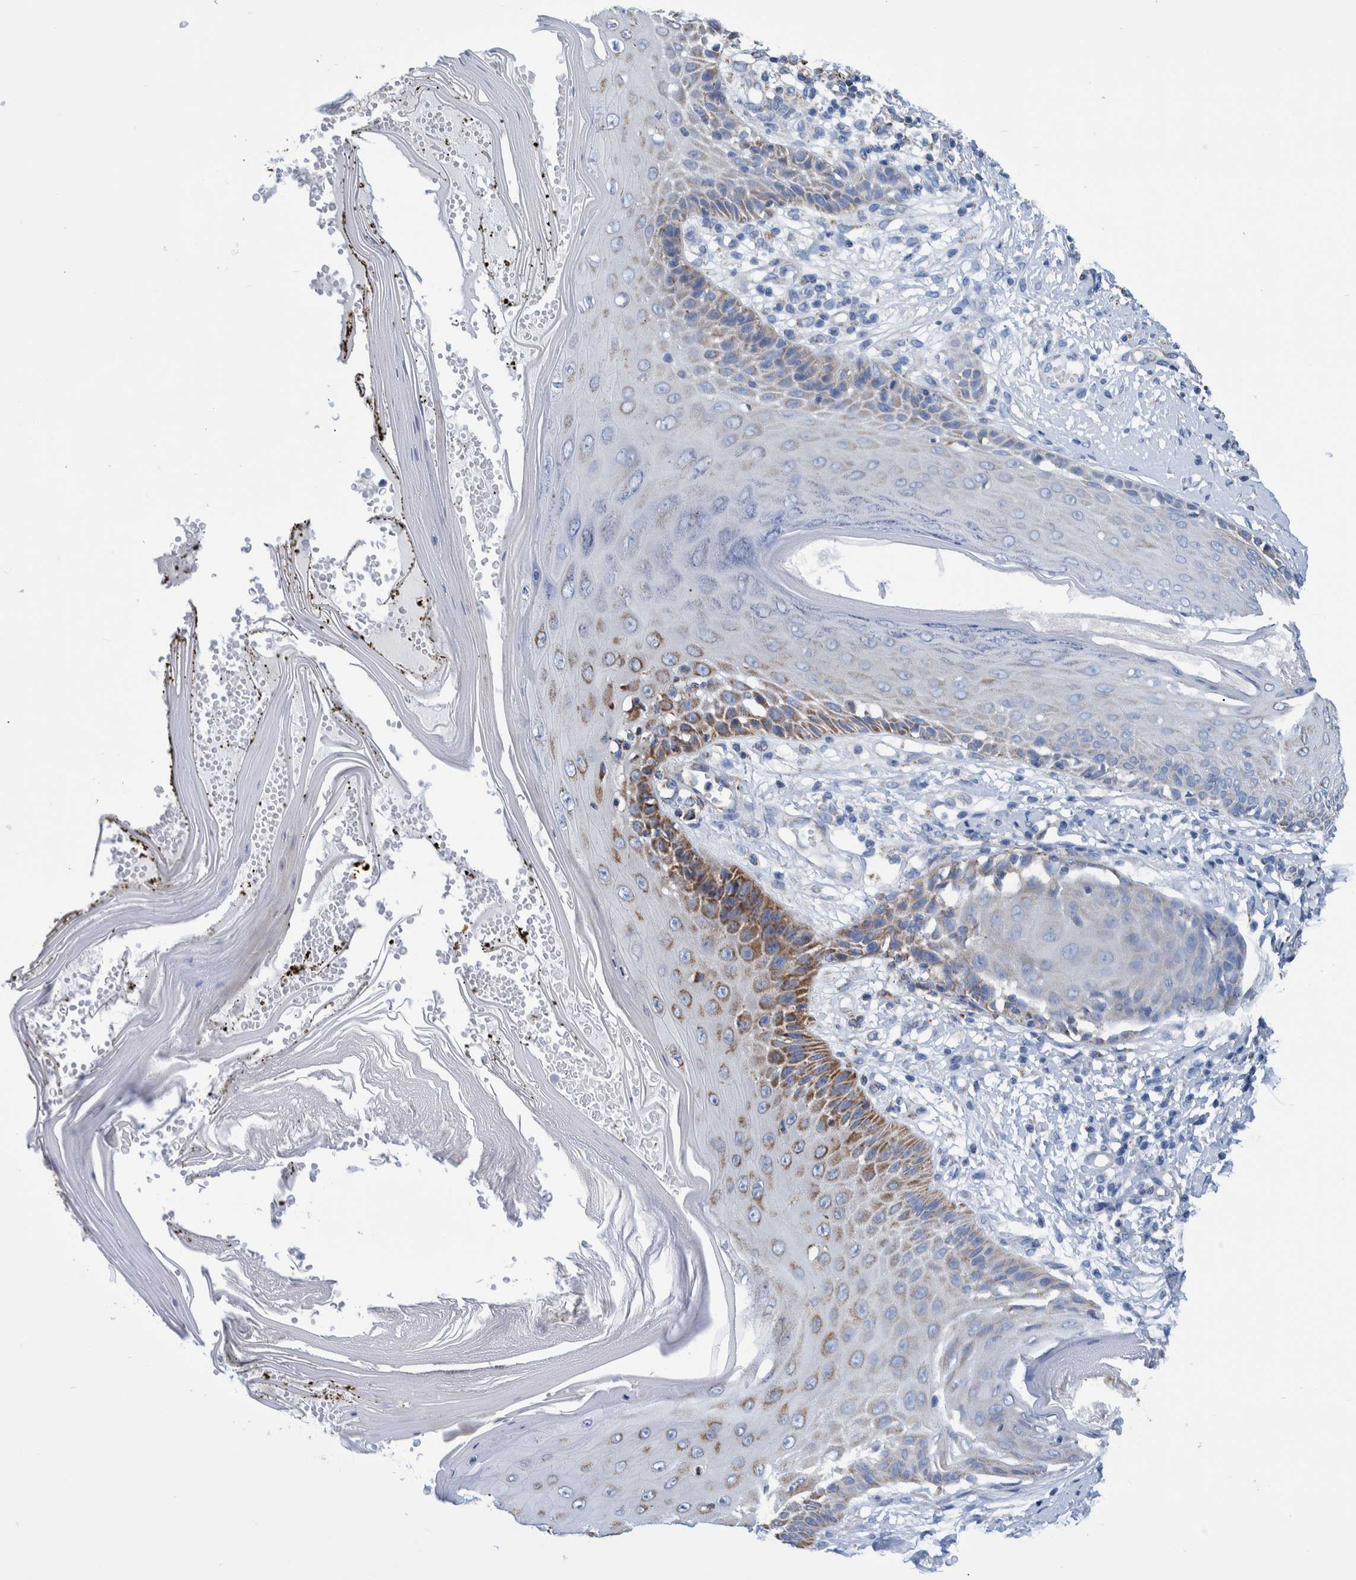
{"staining": {"intensity": "negative", "quantity": "none", "location": "none"}, "tissue": "skin", "cell_type": "Fibroblasts", "image_type": "normal", "snomed": [{"axis": "morphology", "description": "Normal tissue, NOS"}, {"axis": "topography", "description": "Skin"}, {"axis": "topography", "description": "Peripheral nerve tissue"}], "caption": "The histopathology image demonstrates no significant positivity in fibroblasts of skin.", "gene": "BZW2", "patient": {"sex": "male", "age": 24}}